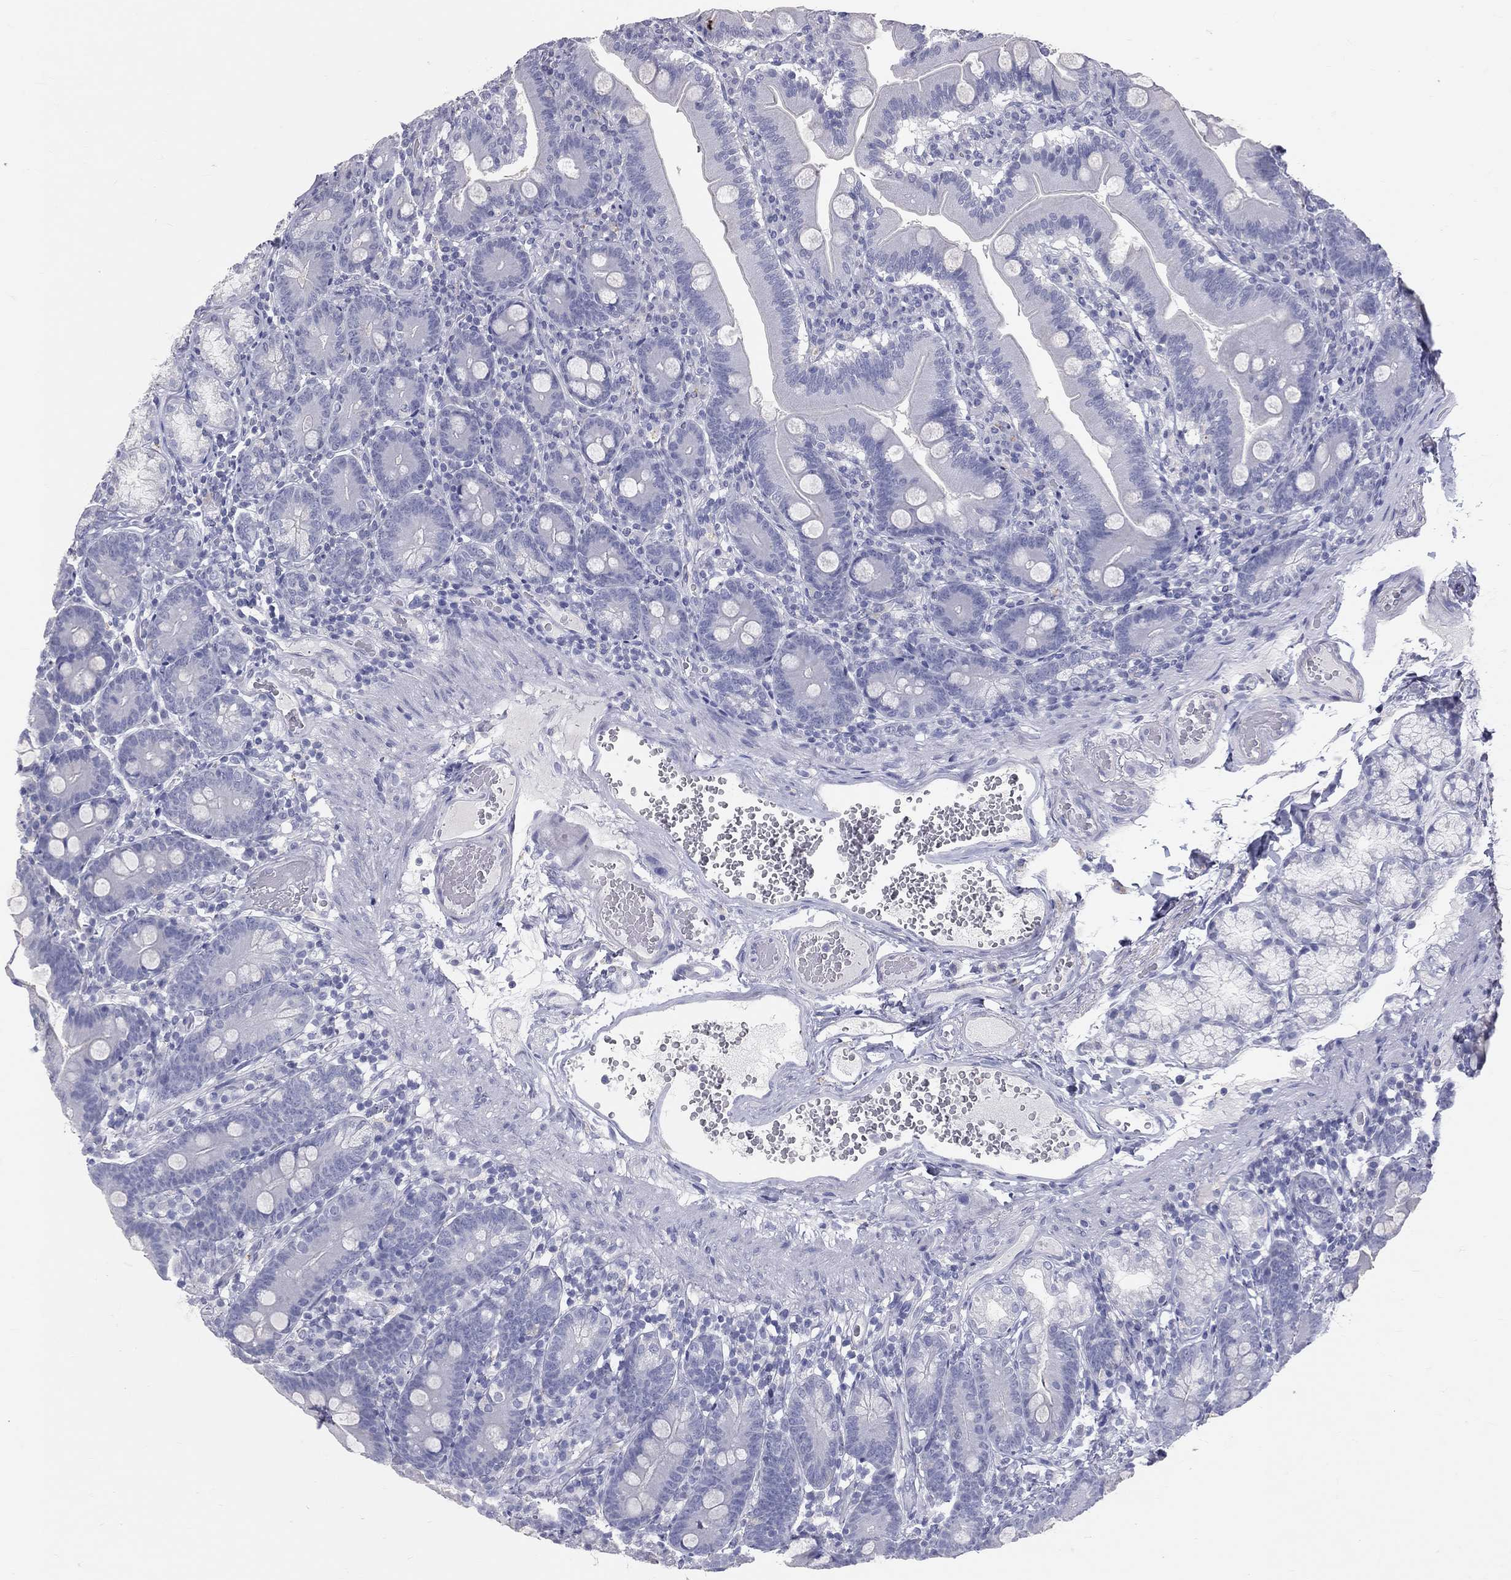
{"staining": {"intensity": "negative", "quantity": "none", "location": "none"}, "tissue": "duodenum", "cell_type": "Glandular cells", "image_type": "normal", "snomed": [{"axis": "morphology", "description": "Normal tissue, NOS"}, {"axis": "topography", "description": "Duodenum"}], "caption": "Duodenum stained for a protein using immunohistochemistry (IHC) demonstrates no staining glandular cells.", "gene": "TFPI2", "patient": {"sex": "female", "age": 67}}